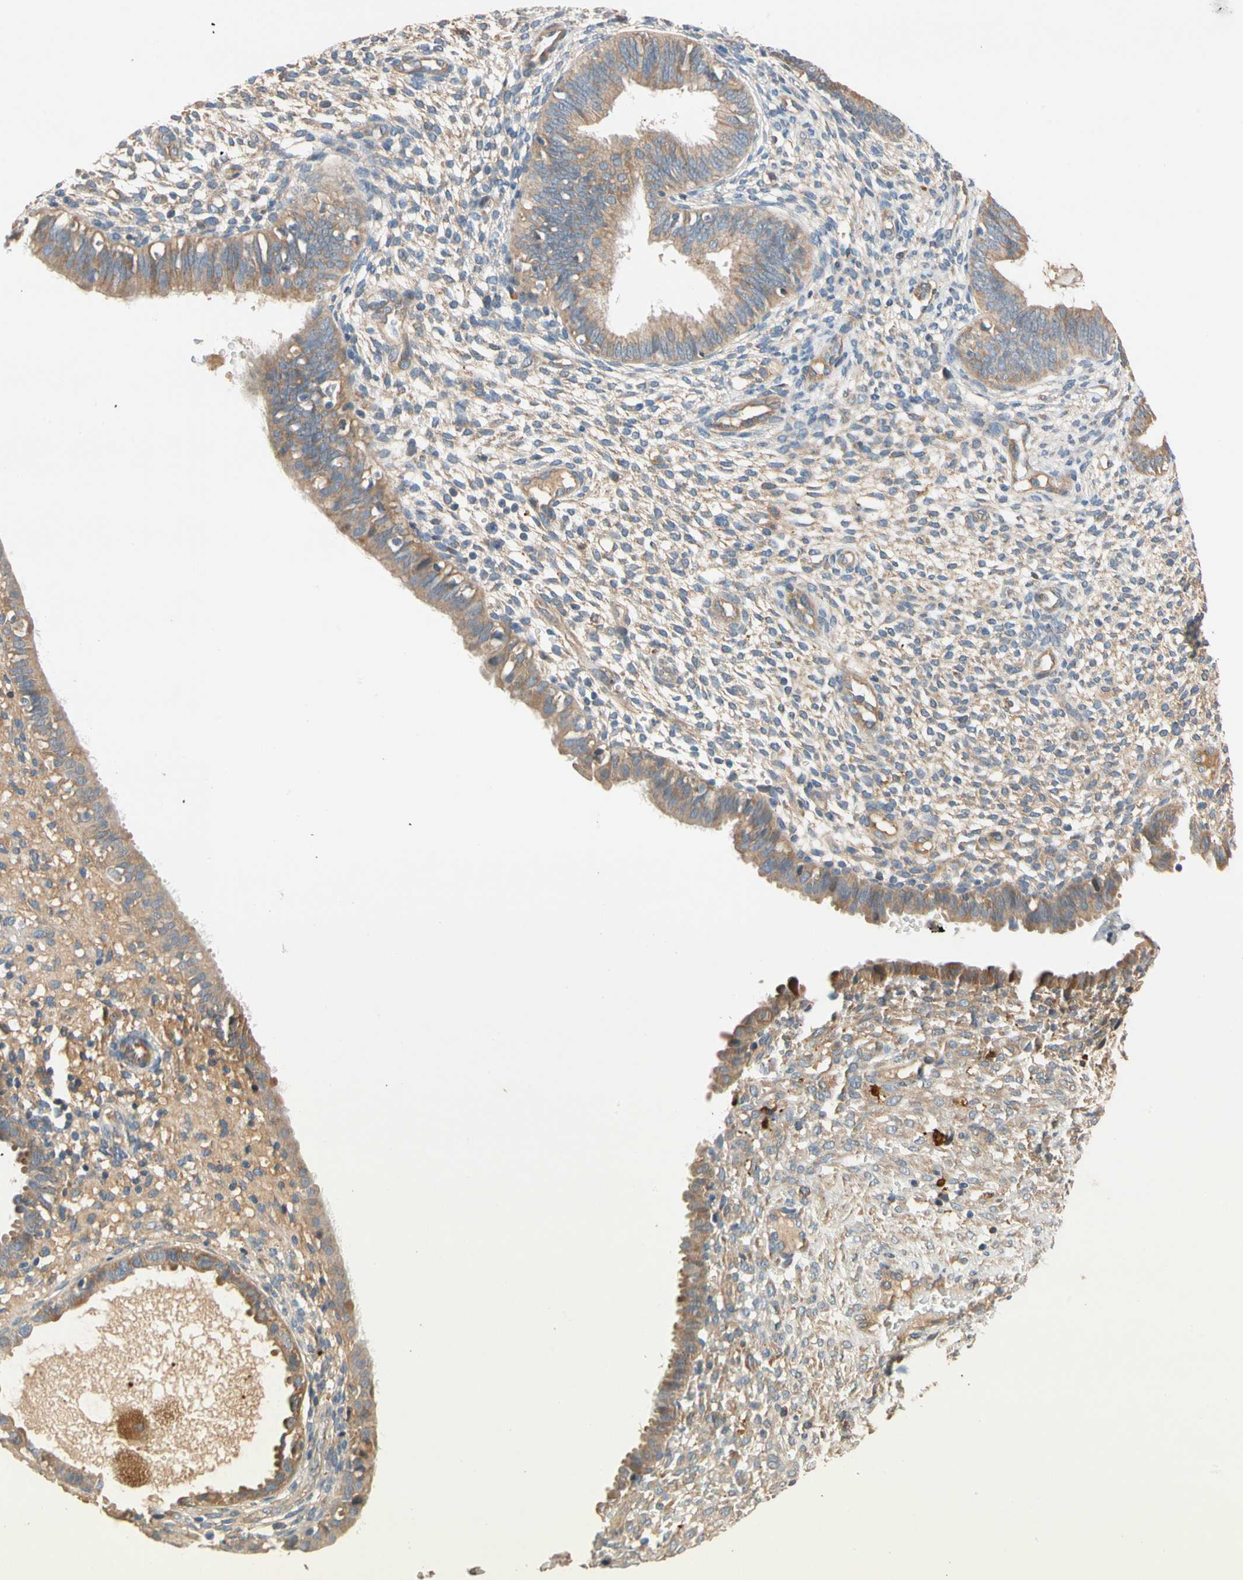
{"staining": {"intensity": "weak", "quantity": "25%-75%", "location": "cytoplasmic/membranous"}, "tissue": "endometrium", "cell_type": "Cells in endometrial stroma", "image_type": "normal", "snomed": [{"axis": "morphology", "description": "Normal tissue, NOS"}, {"axis": "topography", "description": "Endometrium"}], "caption": "Weak cytoplasmic/membranous staining for a protein is identified in approximately 25%-75% of cells in endometrial stroma of benign endometrium using immunohistochemistry (IHC).", "gene": "USP12", "patient": {"sex": "female", "age": 61}}